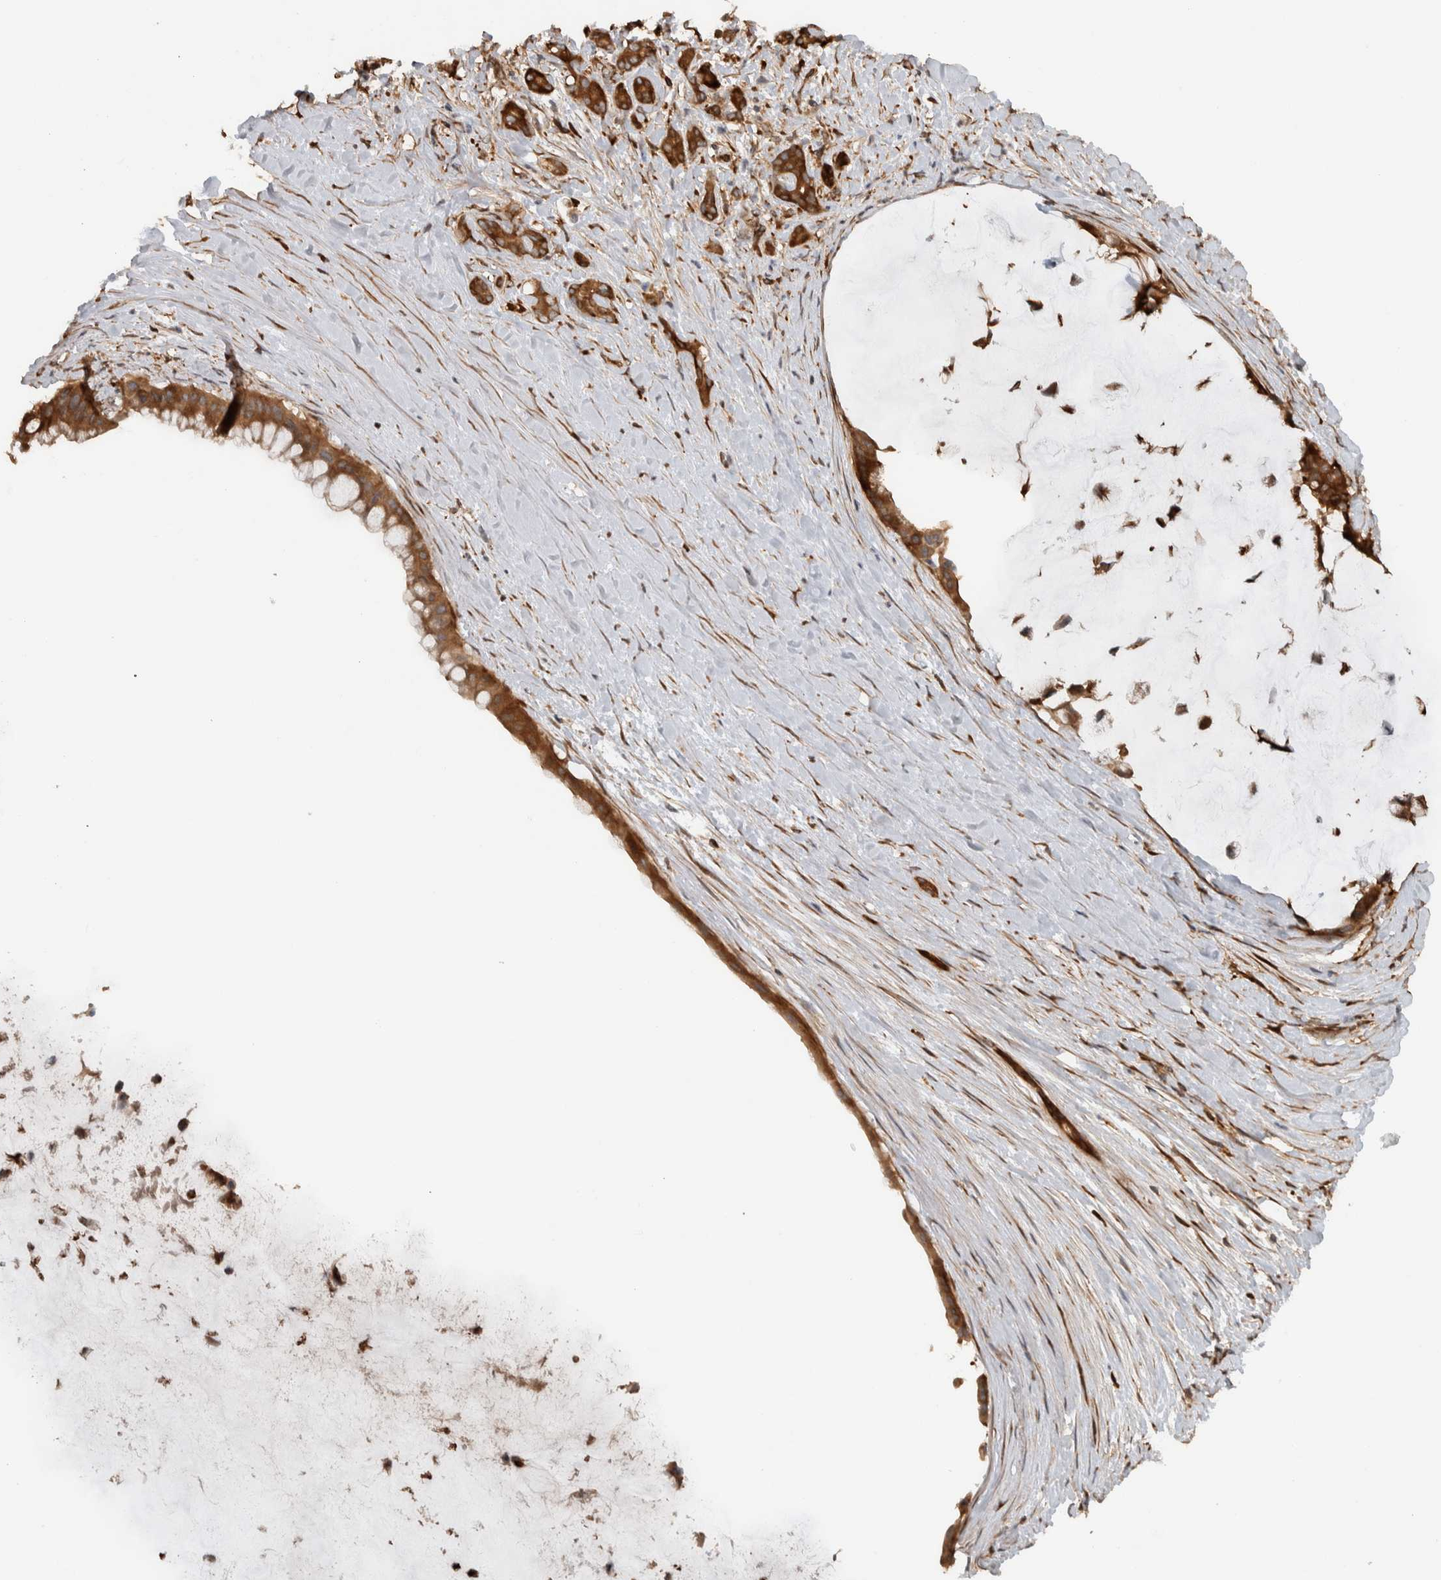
{"staining": {"intensity": "moderate", "quantity": ">75%", "location": "cytoplasmic/membranous"}, "tissue": "pancreatic cancer", "cell_type": "Tumor cells", "image_type": "cancer", "snomed": [{"axis": "morphology", "description": "Adenocarcinoma, NOS"}, {"axis": "topography", "description": "Pancreas"}], "caption": "The immunohistochemical stain highlights moderate cytoplasmic/membranous positivity in tumor cells of pancreatic cancer (adenocarcinoma) tissue.", "gene": "CNTROB", "patient": {"sex": "male", "age": 41}}